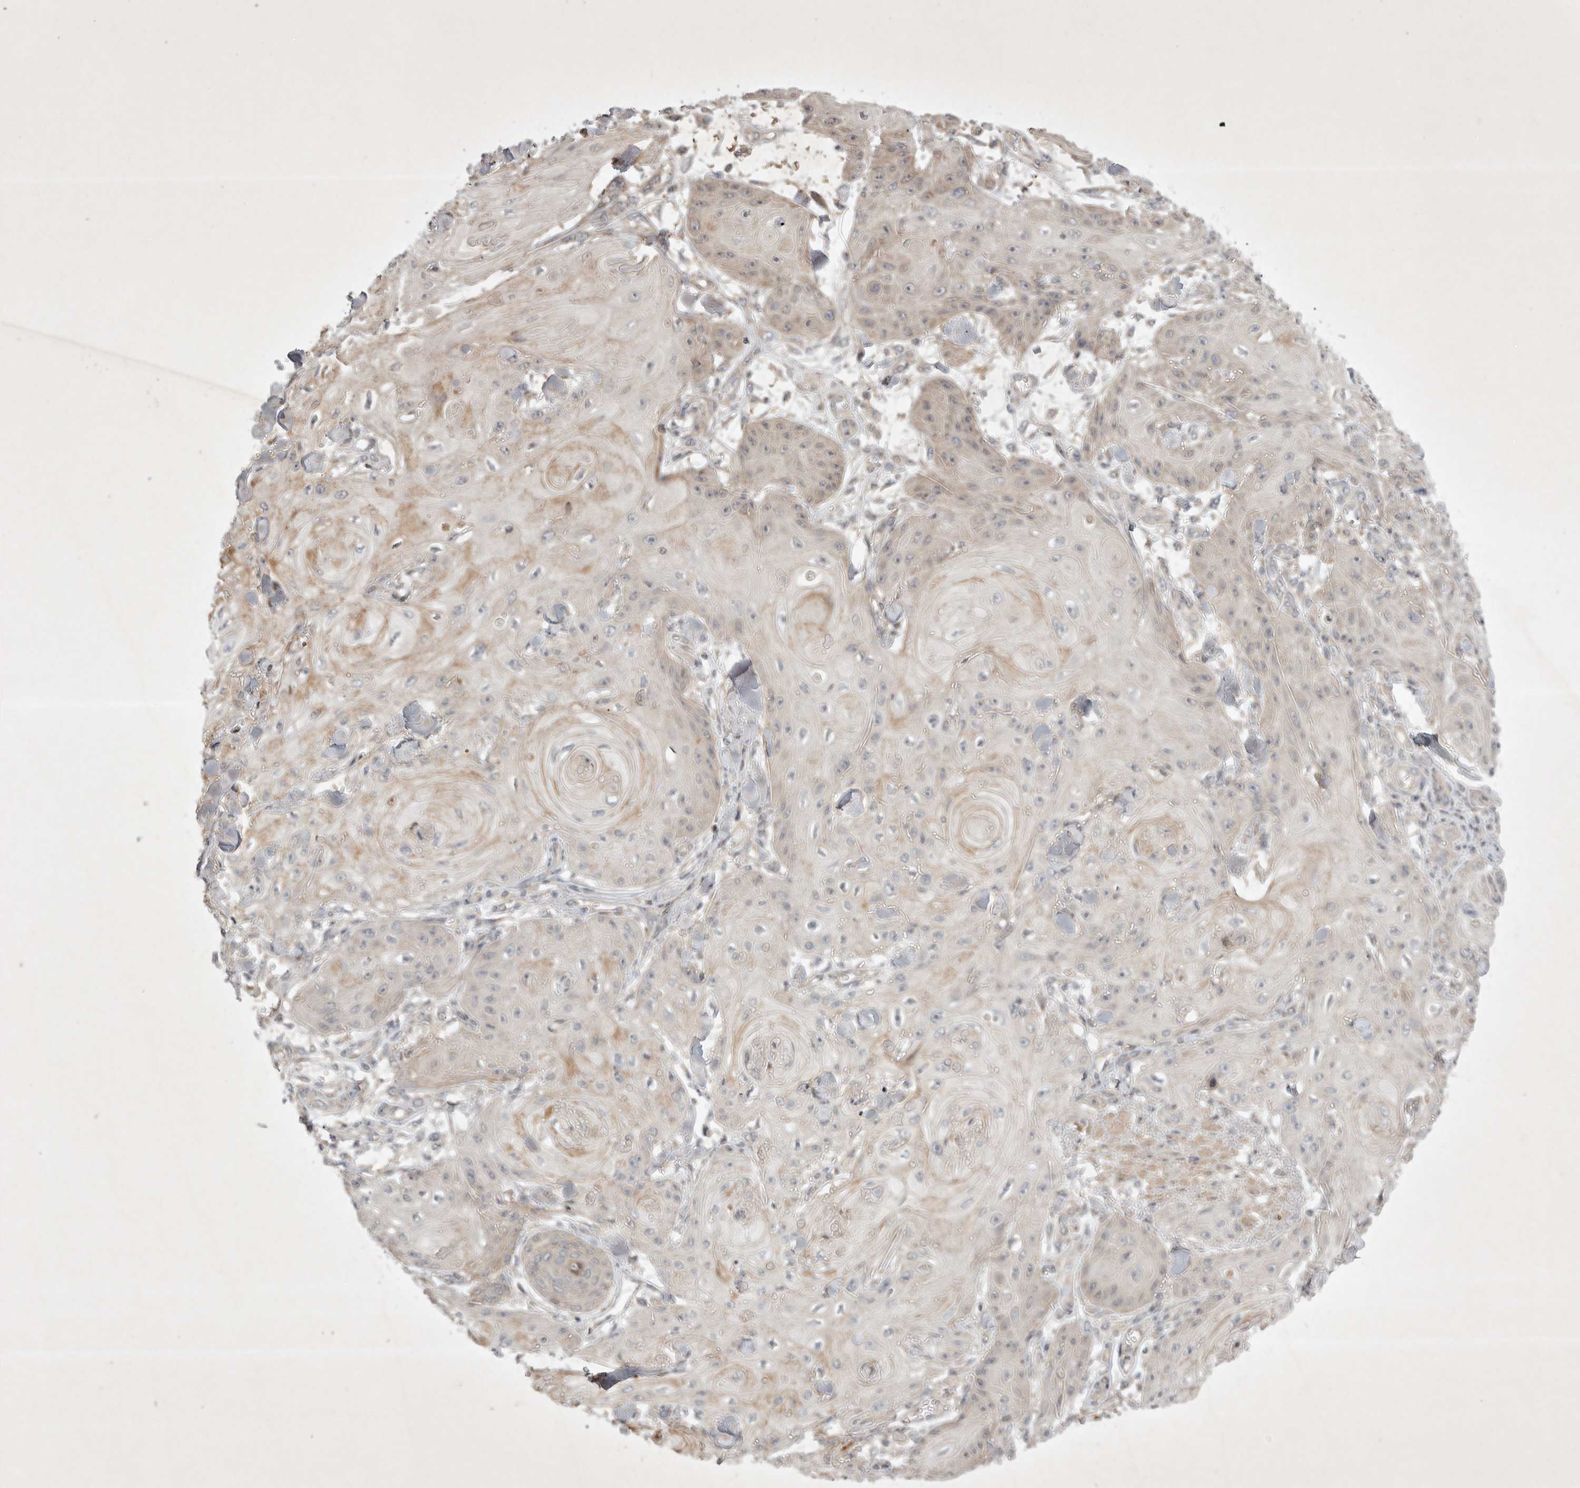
{"staining": {"intensity": "negative", "quantity": "none", "location": "none"}, "tissue": "skin cancer", "cell_type": "Tumor cells", "image_type": "cancer", "snomed": [{"axis": "morphology", "description": "Squamous cell carcinoma, NOS"}, {"axis": "topography", "description": "Skin"}], "caption": "An image of skin squamous cell carcinoma stained for a protein displays no brown staining in tumor cells.", "gene": "EIF2AK1", "patient": {"sex": "male", "age": 74}}